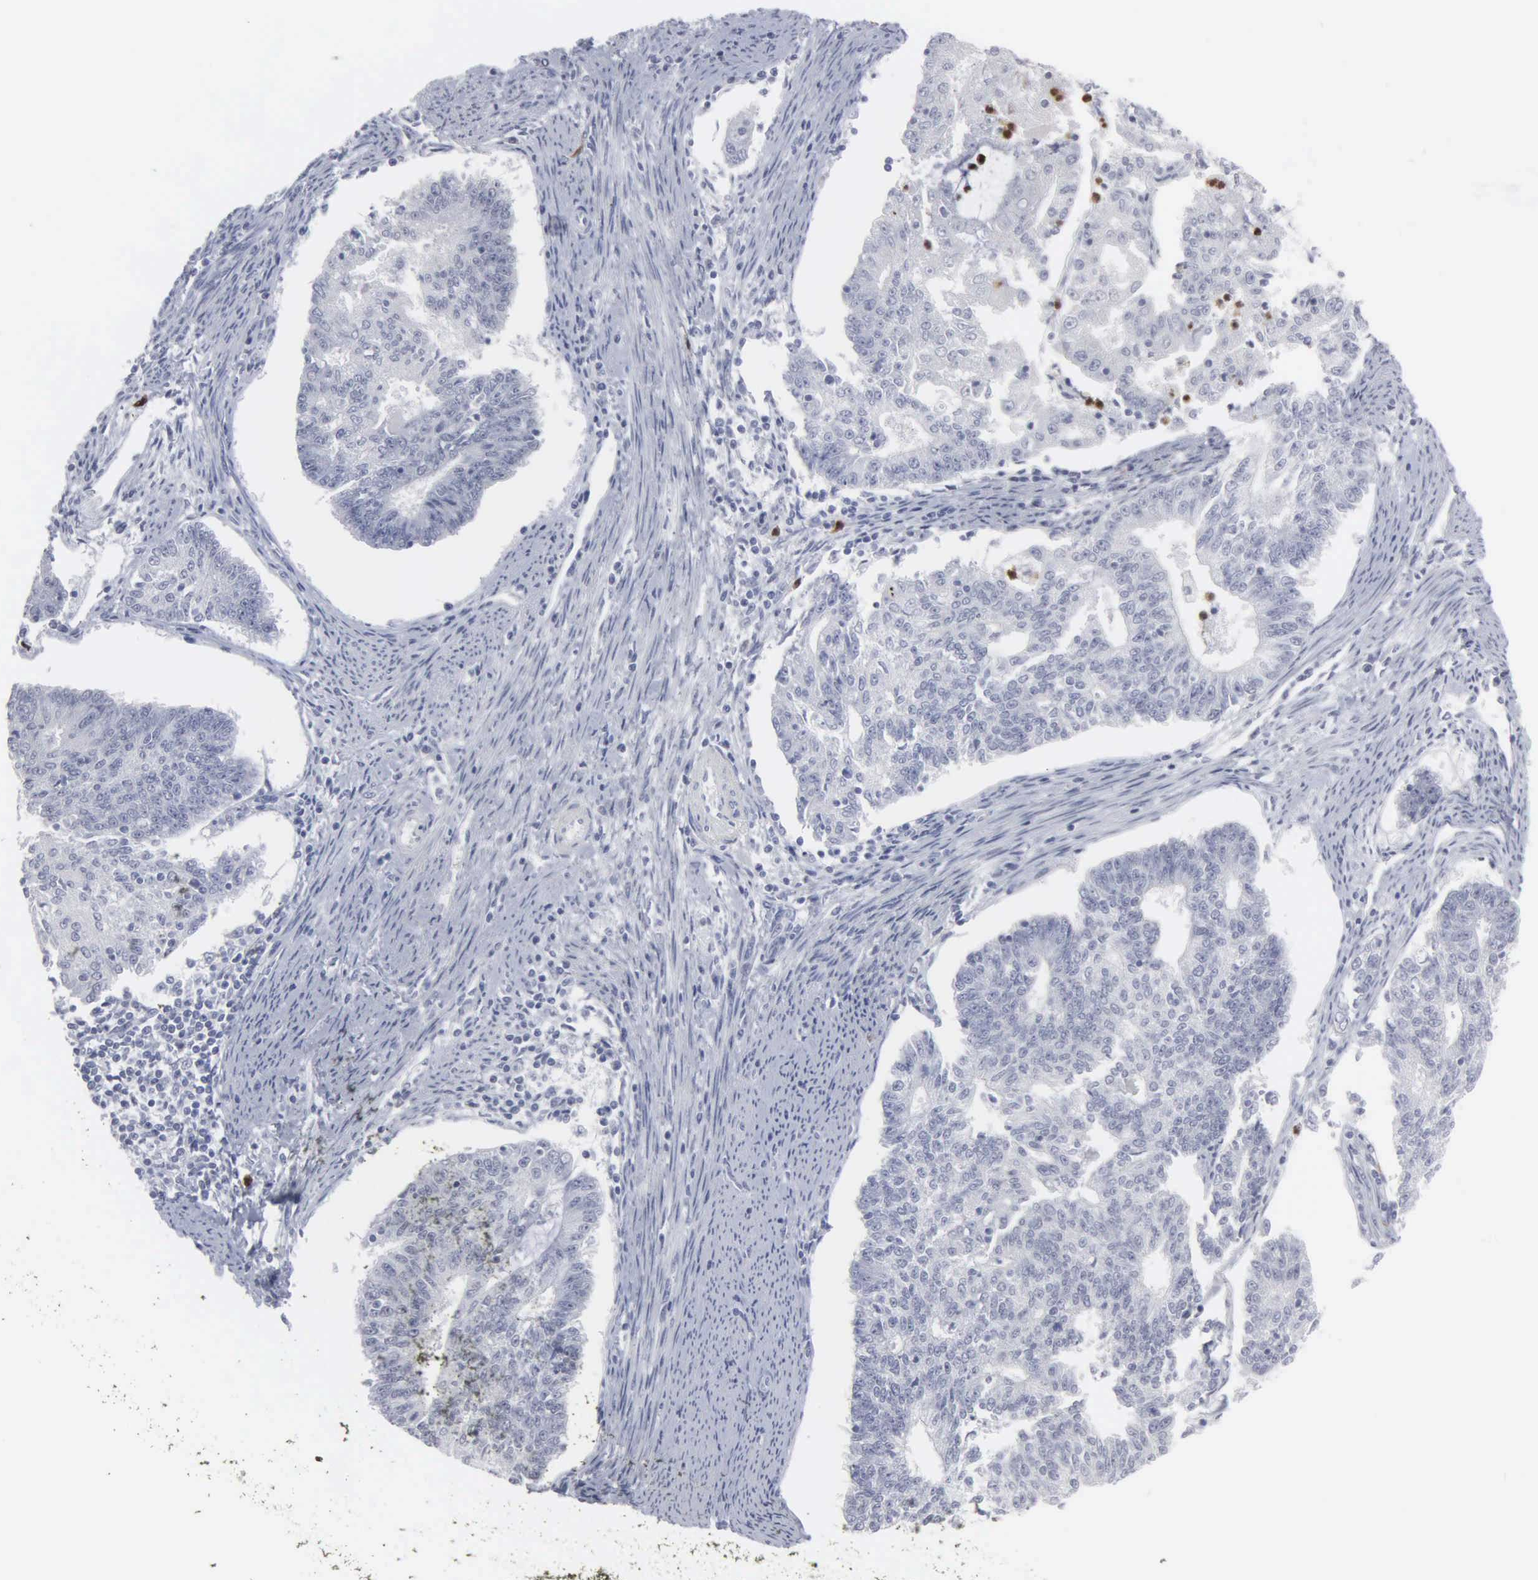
{"staining": {"intensity": "negative", "quantity": "none", "location": "none"}, "tissue": "endometrial cancer", "cell_type": "Tumor cells", "image_type": "cancer", "snomed": [{"axis": "morphology", "description": "Adenocarcinoma, NOS"}, {"axis": "topography", "description": "Endometrium"}], "caption": "Micrograph shows no significant protein staining in tumor cells of endometrial adenocarcinoma.", "gene": "SPIN3", "patient": {"sex": "female", "age": 56}}